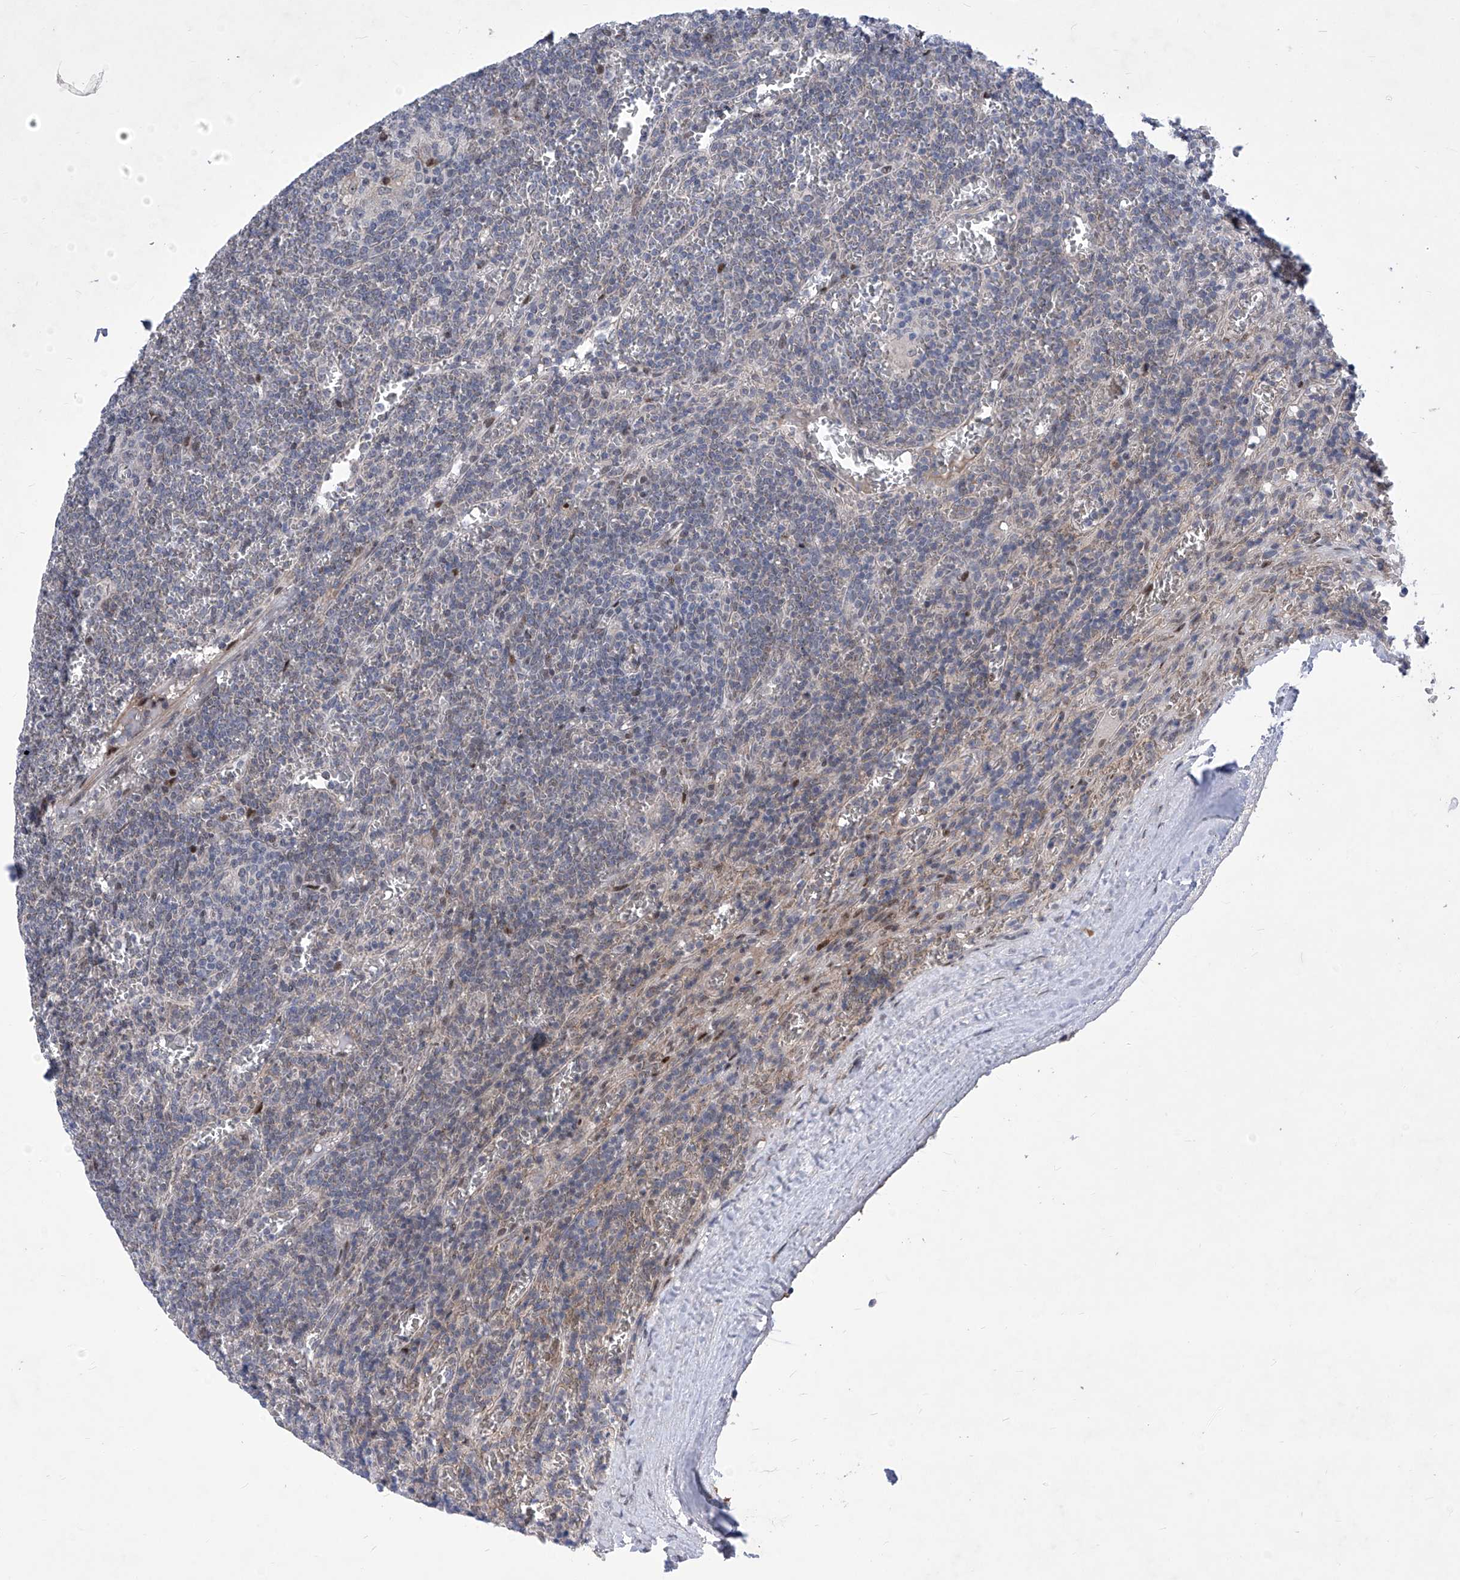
{"staining": {"intensity": "negative", "quantity": "none", "location": "none"}, "tissue": "lymphoma", "cell_type": "Tumor cells", "image_type": "cancer", "snomed": [{"axis": "morphology", "description": "Malignant lymphoma, non-Hodgkin's type, Low grade"}, {"axis": "topography", "description": "Spleen"}], "caption": "Tumor cells are negative for protein expression in human lymphoma.", "gene": "NUFIP1", "patient": {"sex": "female", "age": 19}}